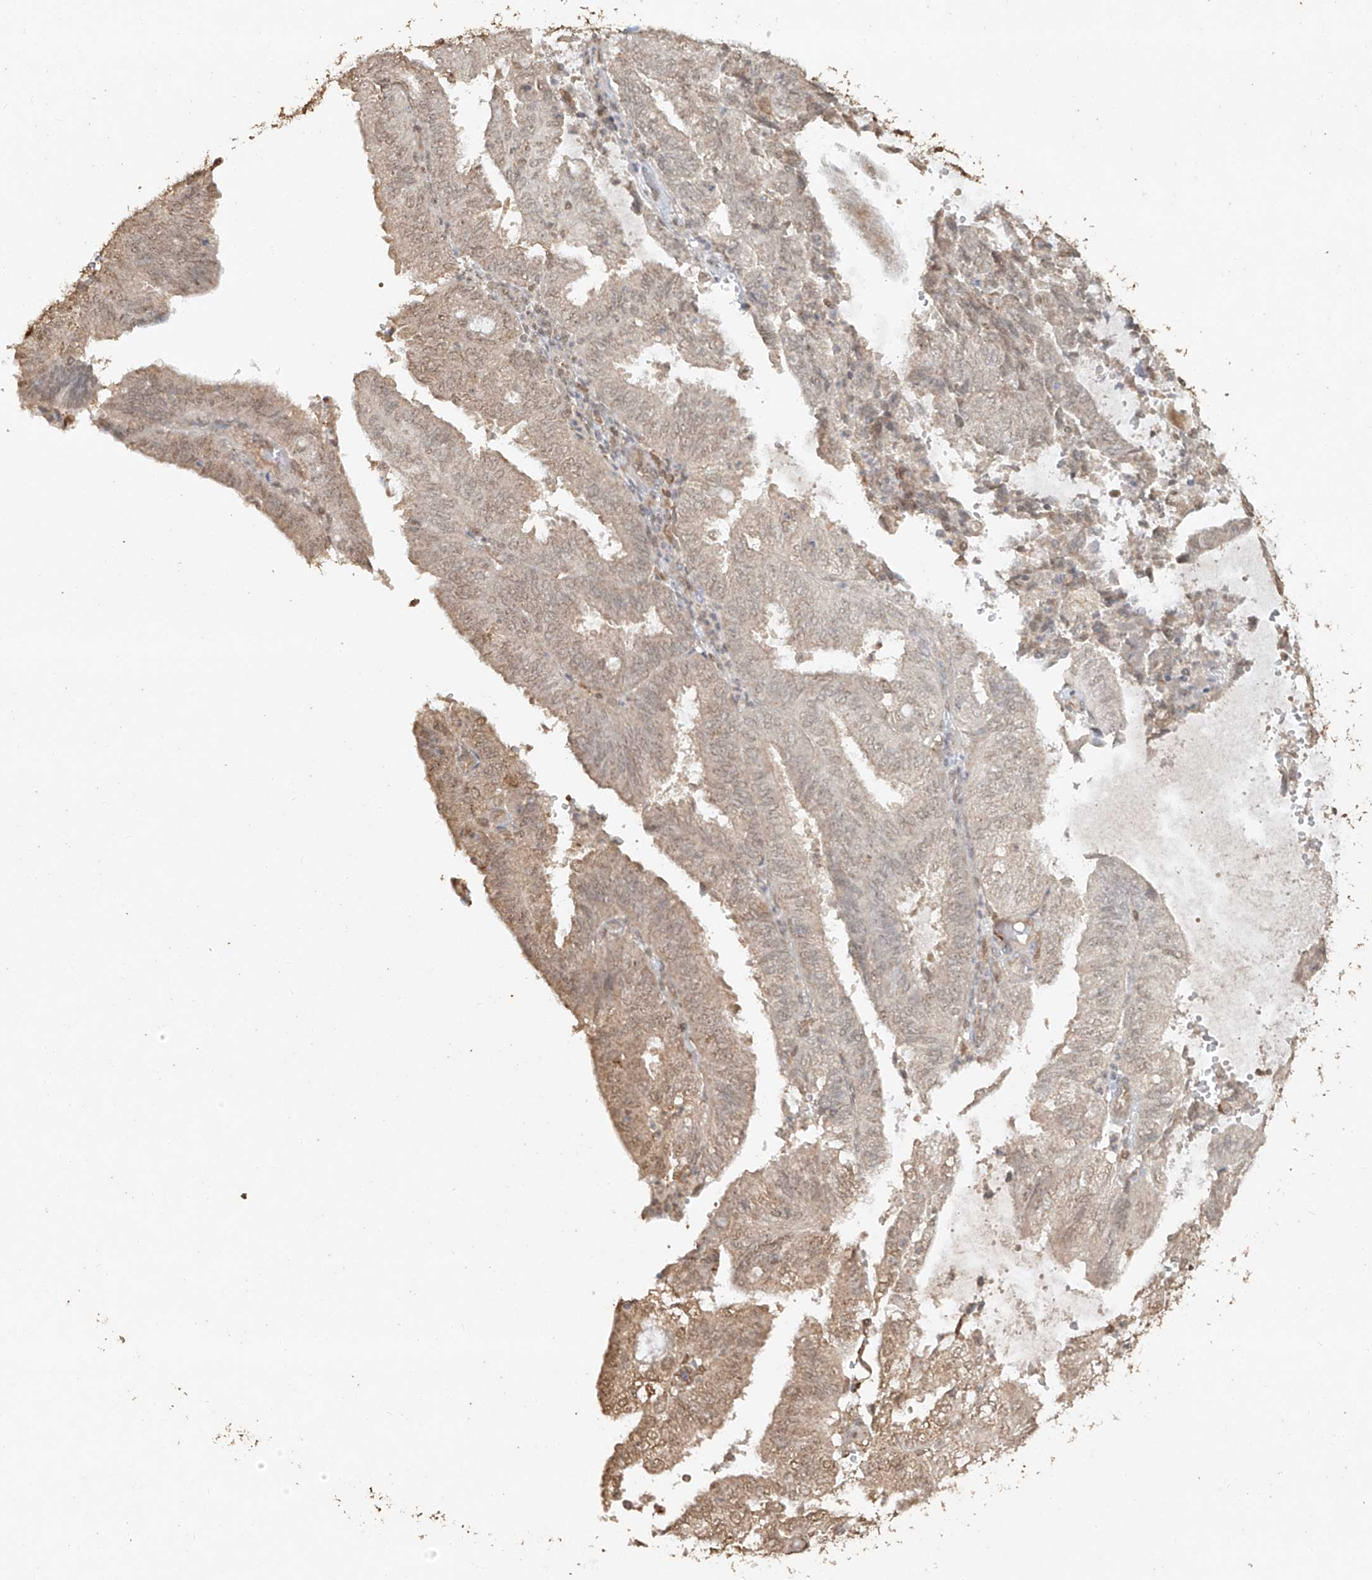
{"staining": {"intensity": "weak", "quantity": ">75%", "location": "nuclear"}, "tissue": "endometrial cancer", "cell_type": "Tumor cells", "image_type": "cancer", "snomed": [{"axis": "morphology", "description": "Adenocarcinoma, NOS"}, {"axis": "topography", "description": "Uterus"}], "caption": "Protein expression analysis of human endometrial cancer (adenocarcinoma) reveals weak nuclear positivity in about >75% of tumor cells. The protein is stained brown, and the nuclei are stained in blue (DAB IHC with brightfield microscopy, high magnification).", "gene": "TIGAR", "patient": {"sex": "female", "age": 60}}